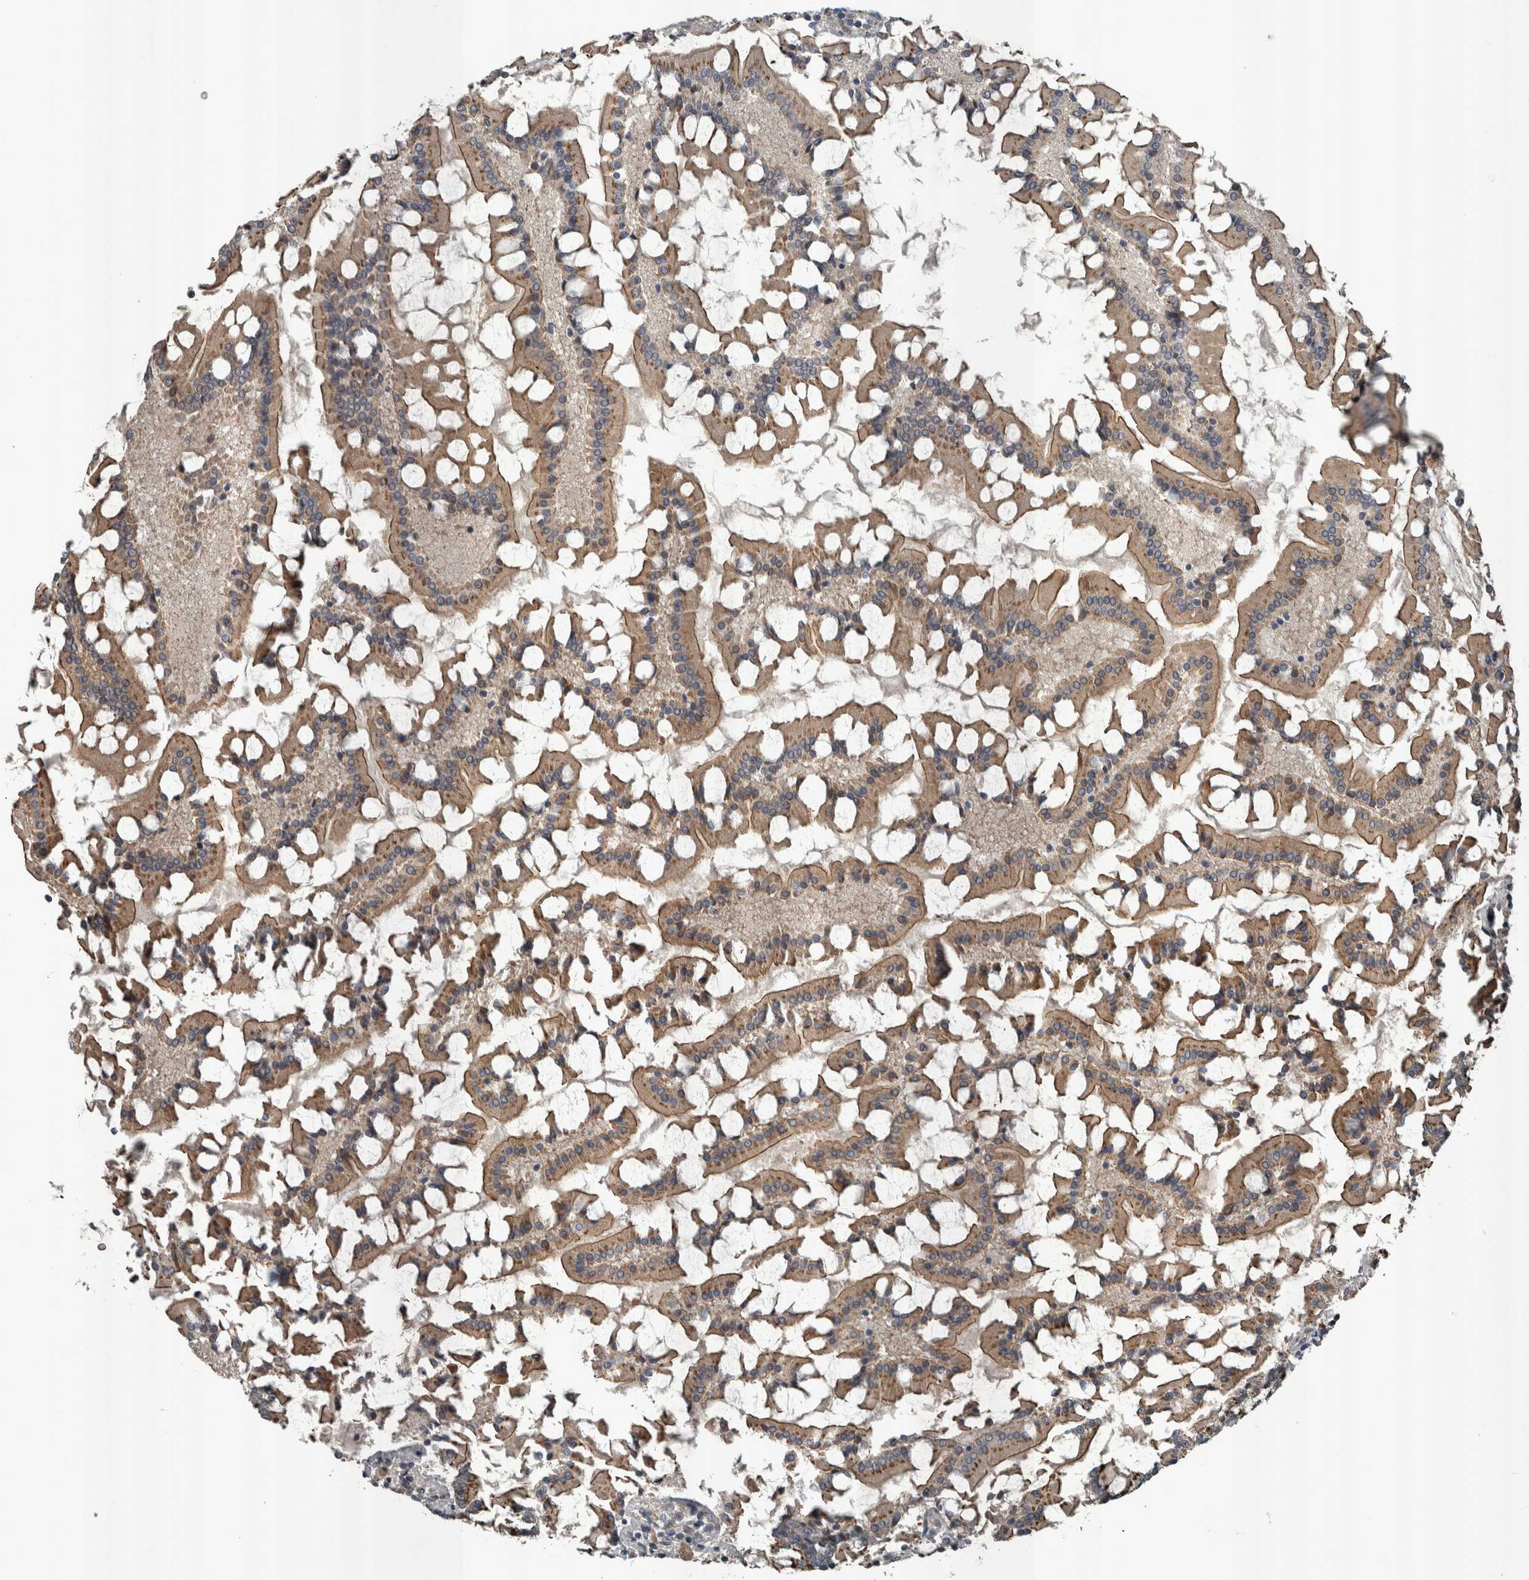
{"staining": {"intensity": "moderate", "quantity": ">75%", "location": "cytoplasmic/membranous"}, "tissue": "small intestine", "cell_type": "Glandular cells", "image_type": "normal", "snomed": [{"axis": "morphology", "description": "Normal tissue, NOS"}, {"axis": "topography", "description": "Small intestine"}], "caption": "Brown immunohistochemical staining in benign small intestine exhibits moderate cytoplasmic/membranous expression in approximately >75% of glandular cells.", "gene": "ZNF345", "patient": {"sex": "male", "age": 41}}